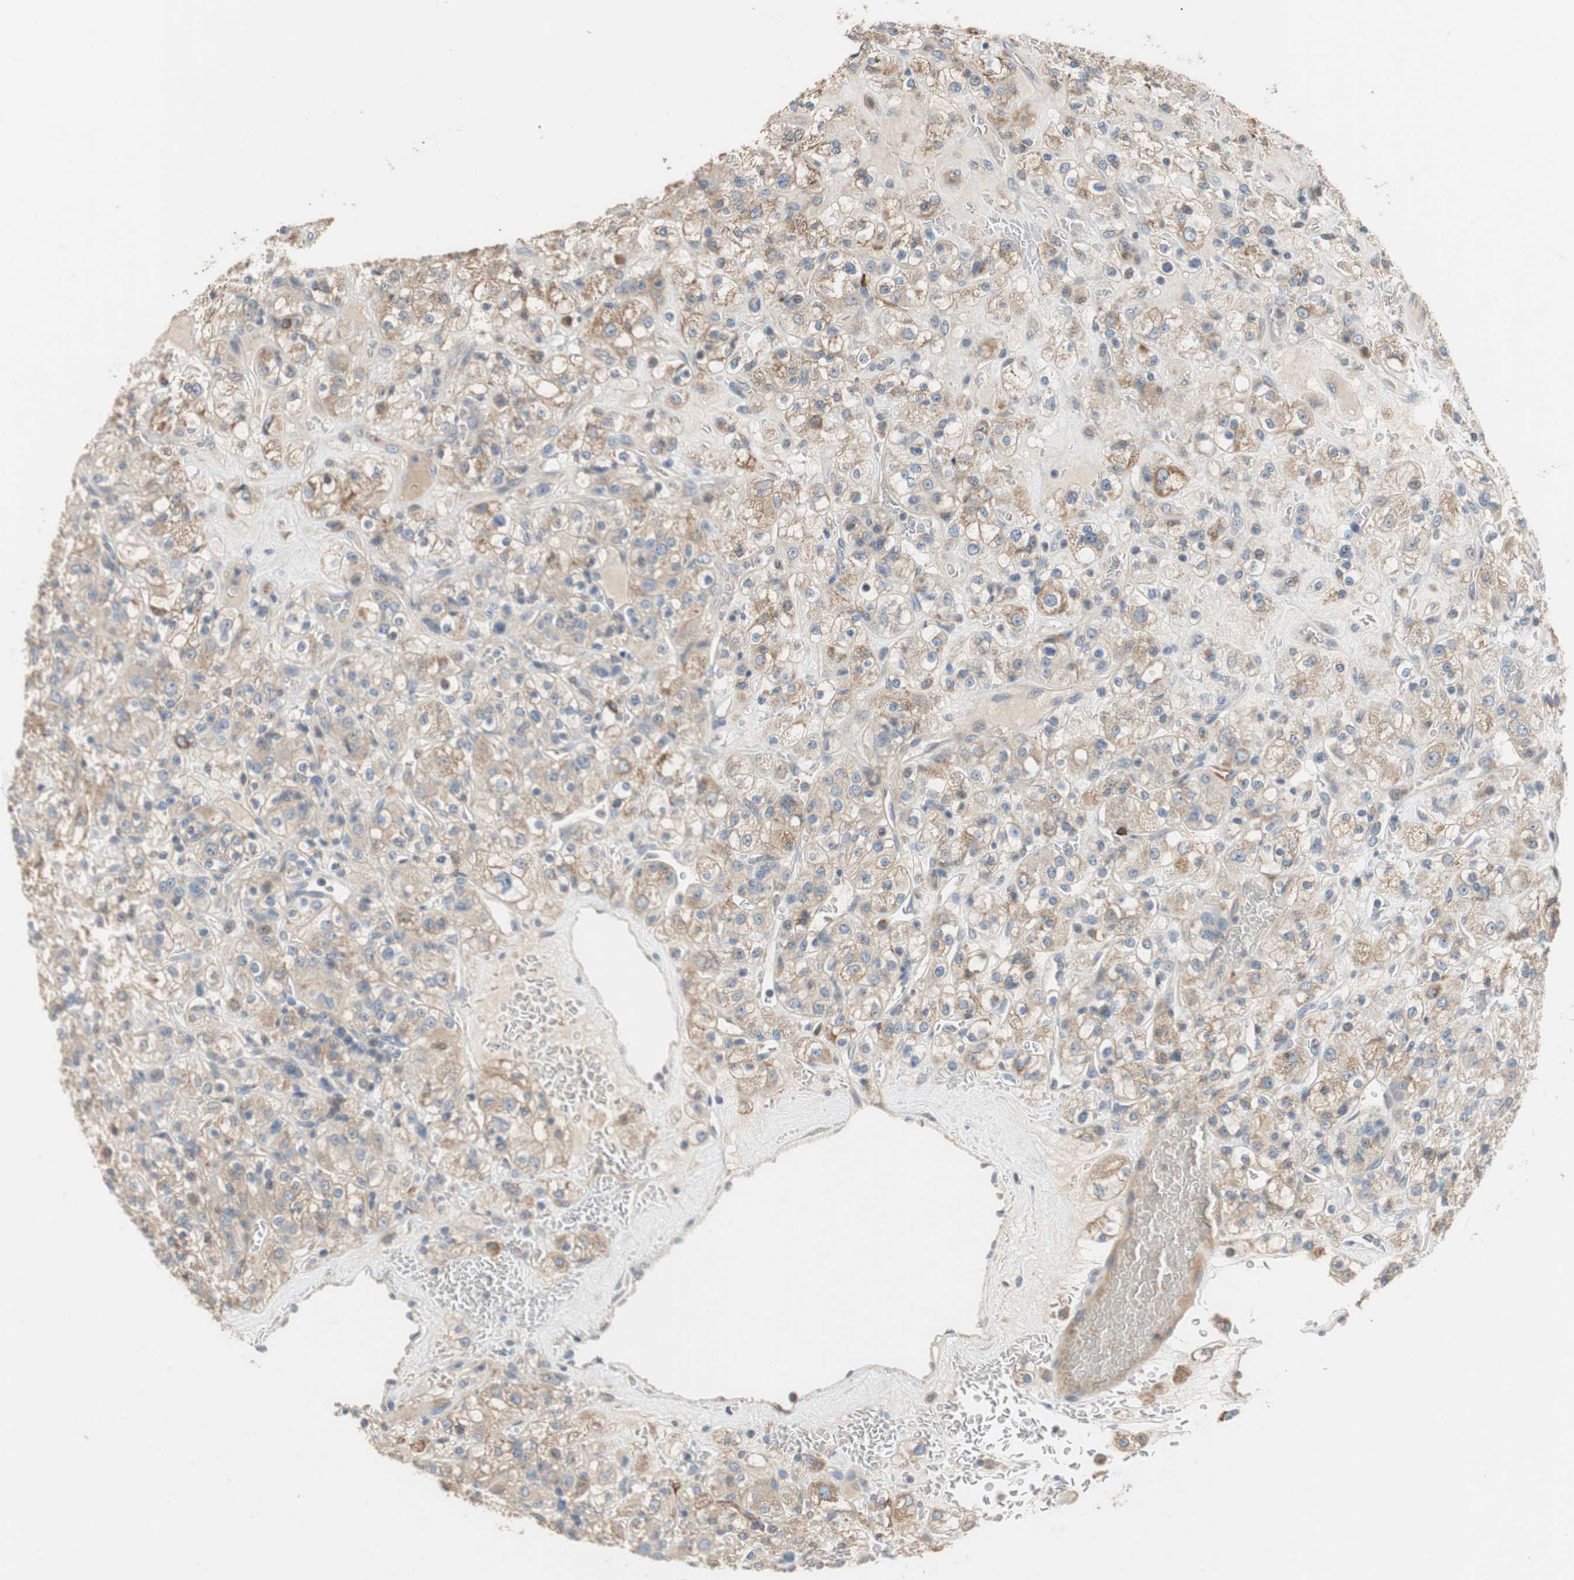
{"staining": {"intensity": "negative", "quantity": "none", "location": "none"}, "tissue": "renal cancer", "cell_type": "Tumor cells", "image_type": "cancer", "snomed": [{"axis": "morphology", "description": "Normal tissue, NOS"}, {"axis": "morphology", "description": "Adenocarcinoma, NOS"}, {"axis": "topography", "description": "Kidney"}], "caption": "High power microscopy micrograph of an immunohistochemistry photomicrograph of renal adenocarcinoma, revealing no significant staining in tumor cells.", "gene": "ALPL", "patient": {"sex": "female", "age": 72}}